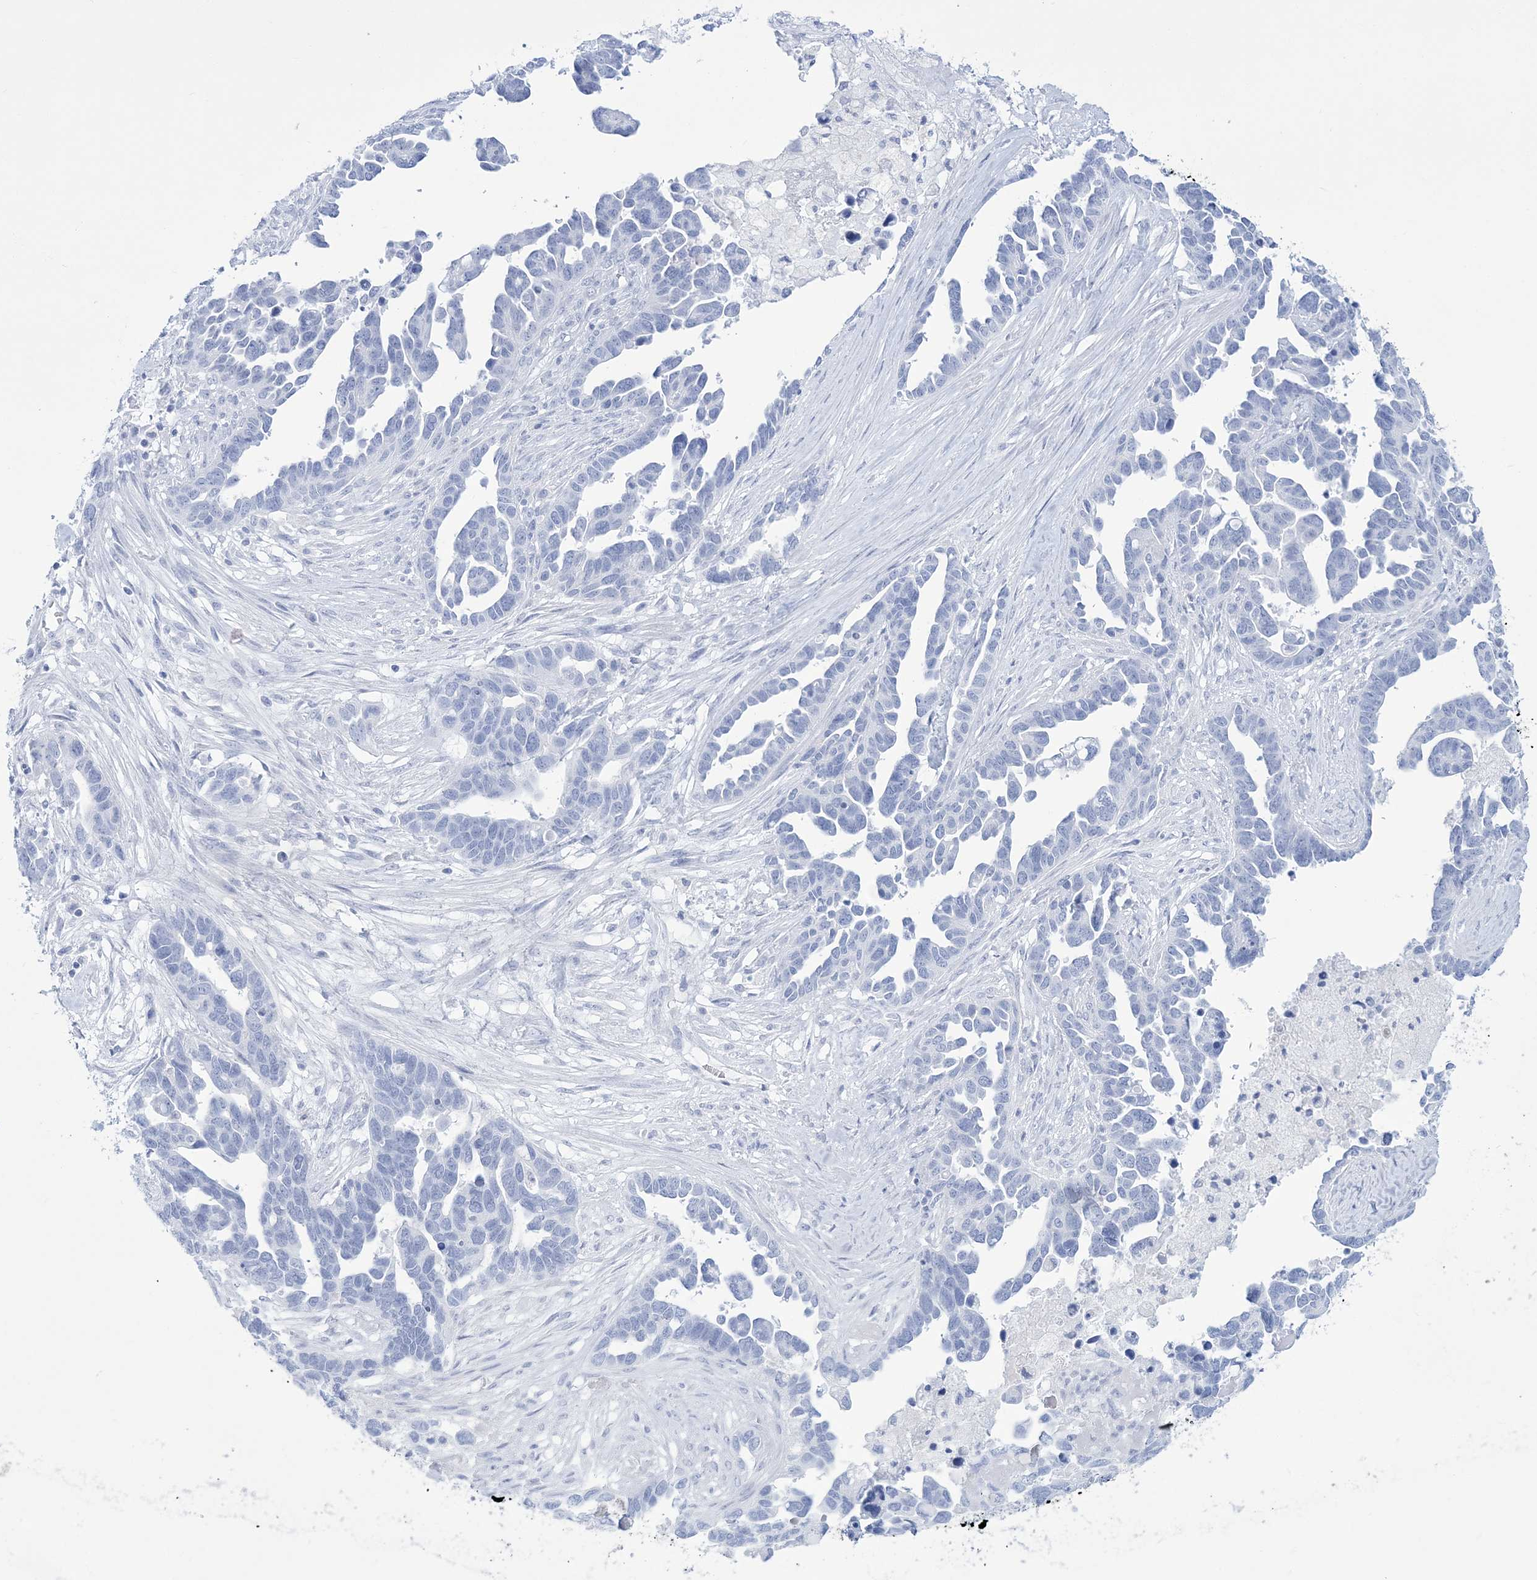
{"staining": {"intensity": "negative", "quantity": "none", "location": "none"}, "tissue": "ovarian cancer", "cell_type": "Tumor cells", "image_type": "cancer", "snomed": [{"axis": "morphology", "description": "Cystadenocarcinoma, serous, NOS"}, {"axis": "topography", "description": "Ovary"}], "caption": "Tumor cells are negative for protein expression in human serous cystadenocarcinoma (ovarian).", "gene": "RBP2", "patient": {"sex": "female", "age": 54}}